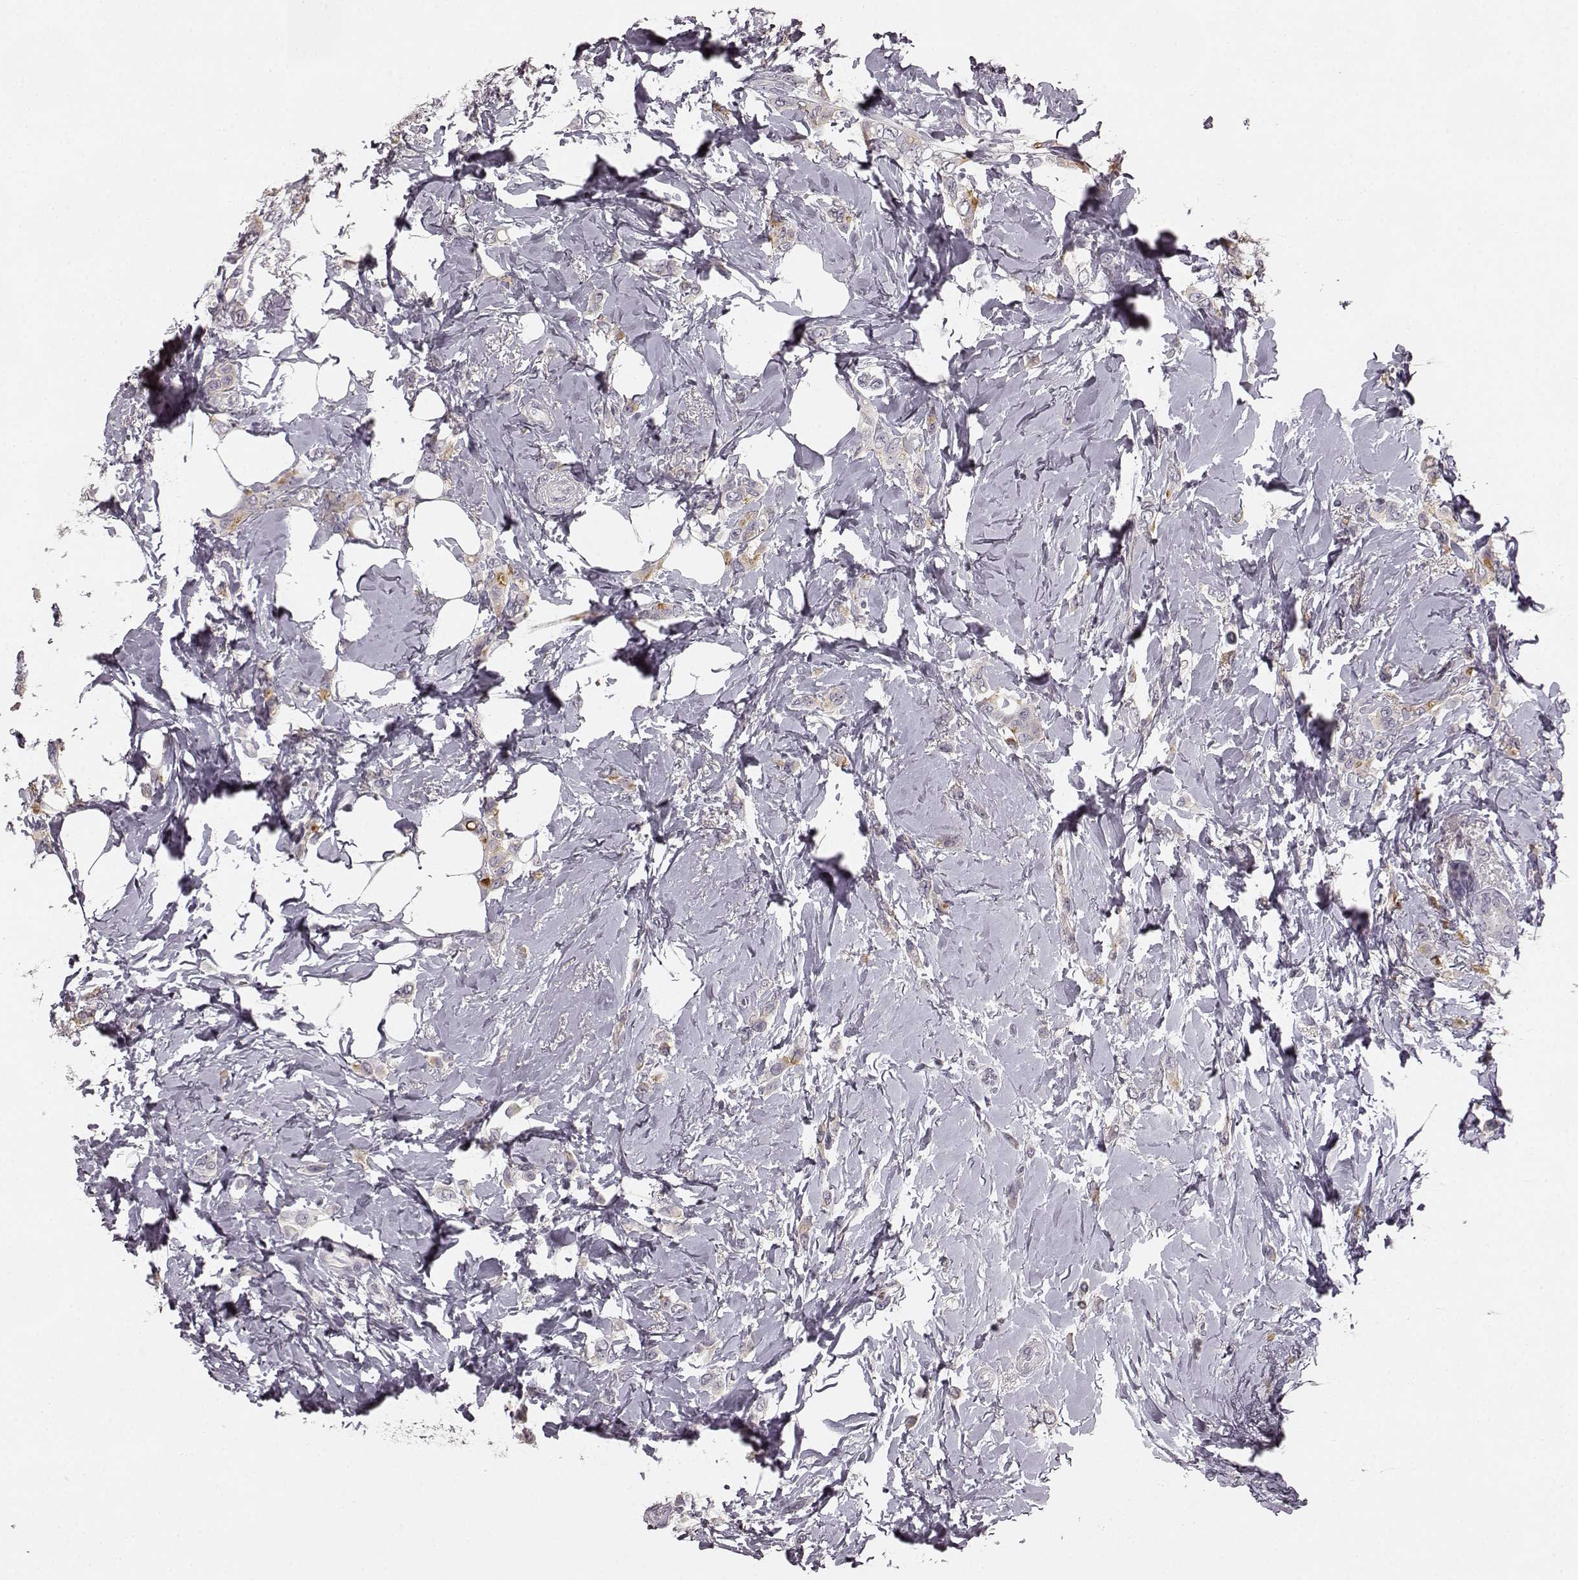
{"staining": {"intensity": "moderate", "quantity": "<25%", "location": "cytoplasmic/membranous"}, "tissue": "breast cancer", "cell_type": "Tumor cells", "image_type": "cancer", "snomed": [{"axis": "morphology", "description": "Lobular carcinoma"}, {"axis": "topography", "description": "Breast"}], "caption": "Brown immunohistochemical staining in lobular carcinoma (breast) demonstrates moderate cytoplasmic/membranous positivity in approximately <25% of tumor cells.", "gene": "RIT2", "patient": {"sex": "female", "age": 66}}